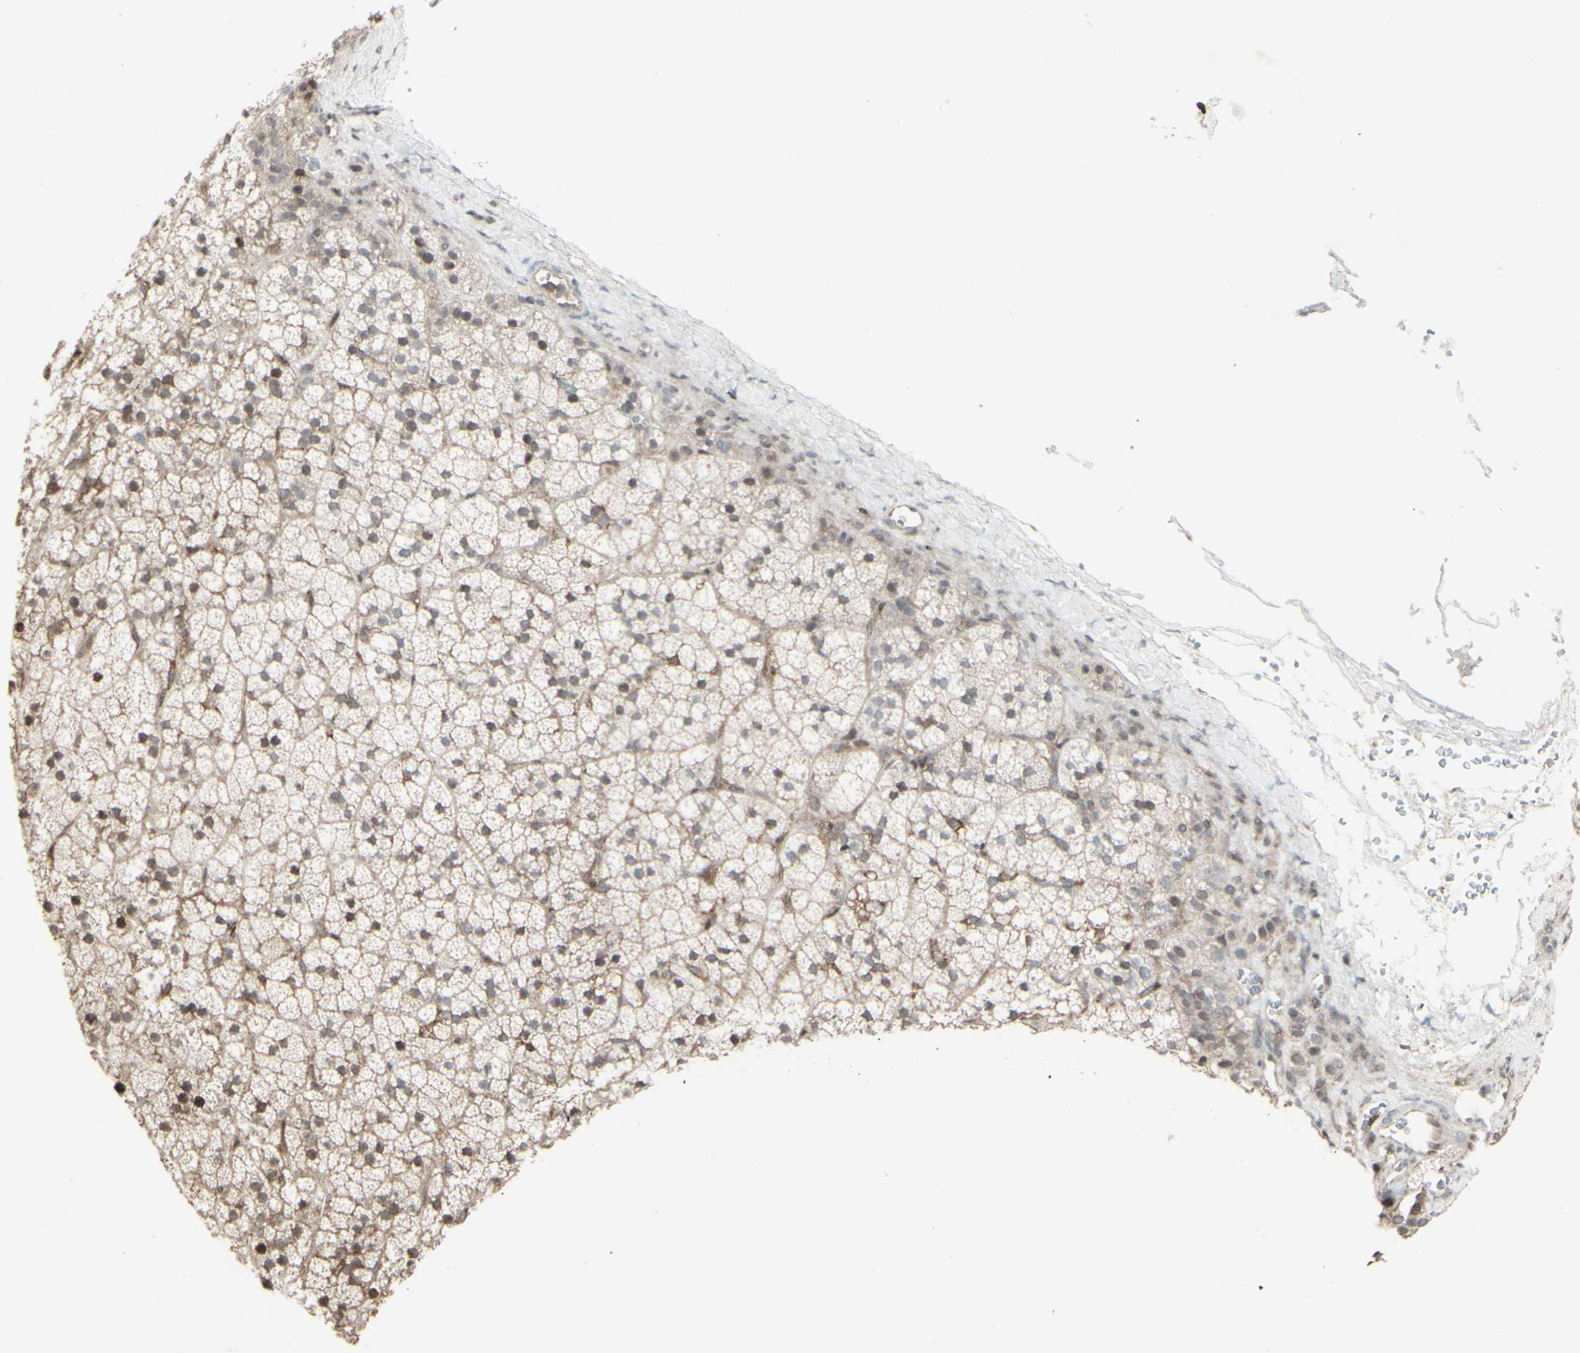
{"staining": {"intensity": "weak", "quantity": ">75%", "location": "cytoplasmic/membranous"}, "tissue": "adrenal gland", "cell_type": "Glandular cells", "image_type": "normal", "snomed": [{"axis": "morphology", "description": "Normal tissue, NOS"}, {"axis": "topography", "description": "Adrenal gland"}], "caption": "Immunohistochemical staining of normal adrenal gland reveals weak cytoplasmic/membranous protein expression in about >75% of glandular cells.", "gene": "CD33", "patient": {"sex": "male", "age": 35}}